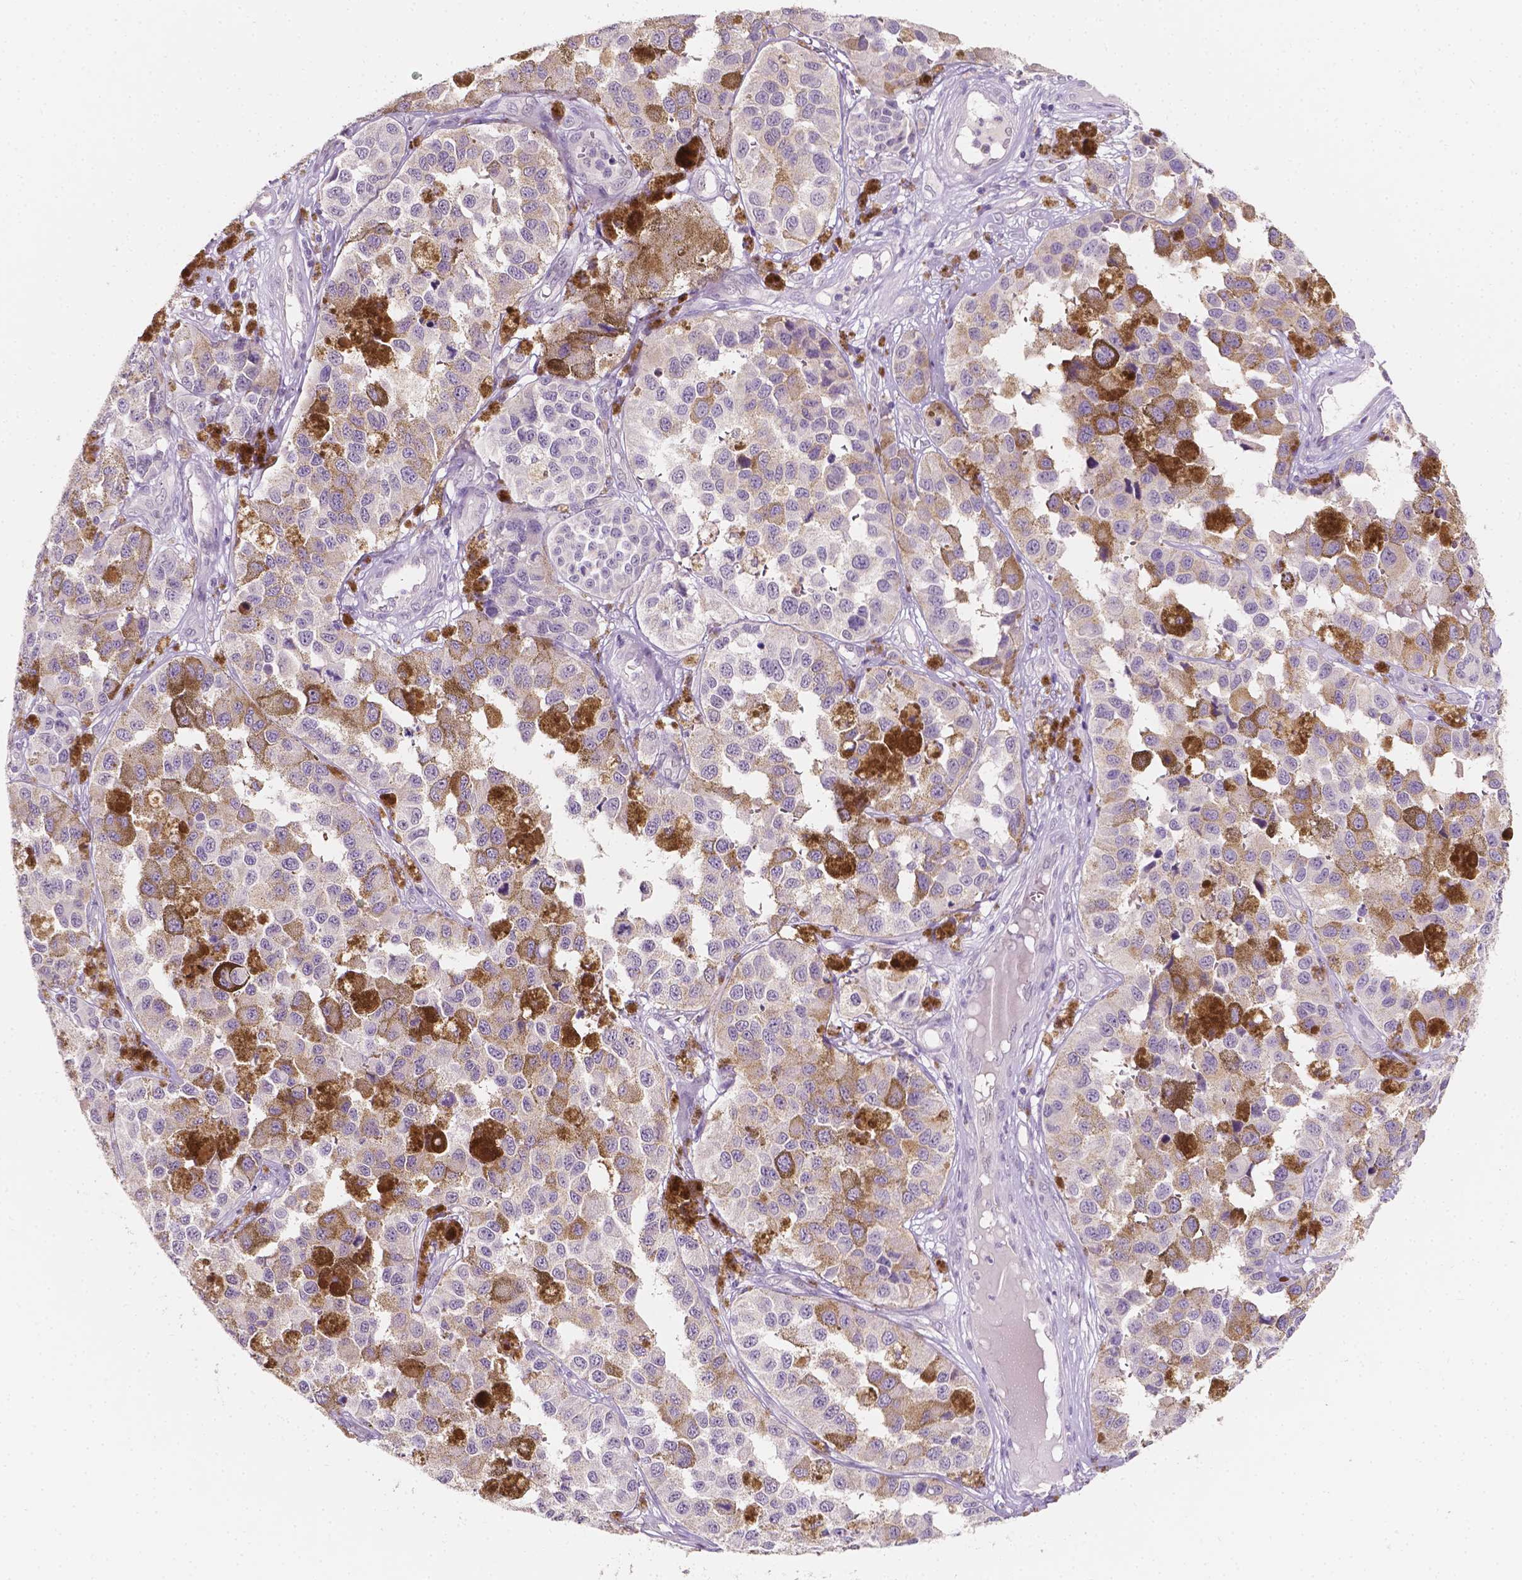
{"staining": {"intensity": "negative", "quantity": "none", "location": "none"}, "tissue": "melanoma", "cell_type": "Tumor cells", "image_type": "cancer", "snomed": [{"axis": "morphology", "description": "Malignant melanoma, NOS"}, {"axis": "topography", "description": "Skin"}], "caption": "A photomicrograph of malignant melanoma stained for a protein reveals no brown staining in tumor cells.", "gene": "TAL1", "patient": {"sex": "female", "age": 58}}